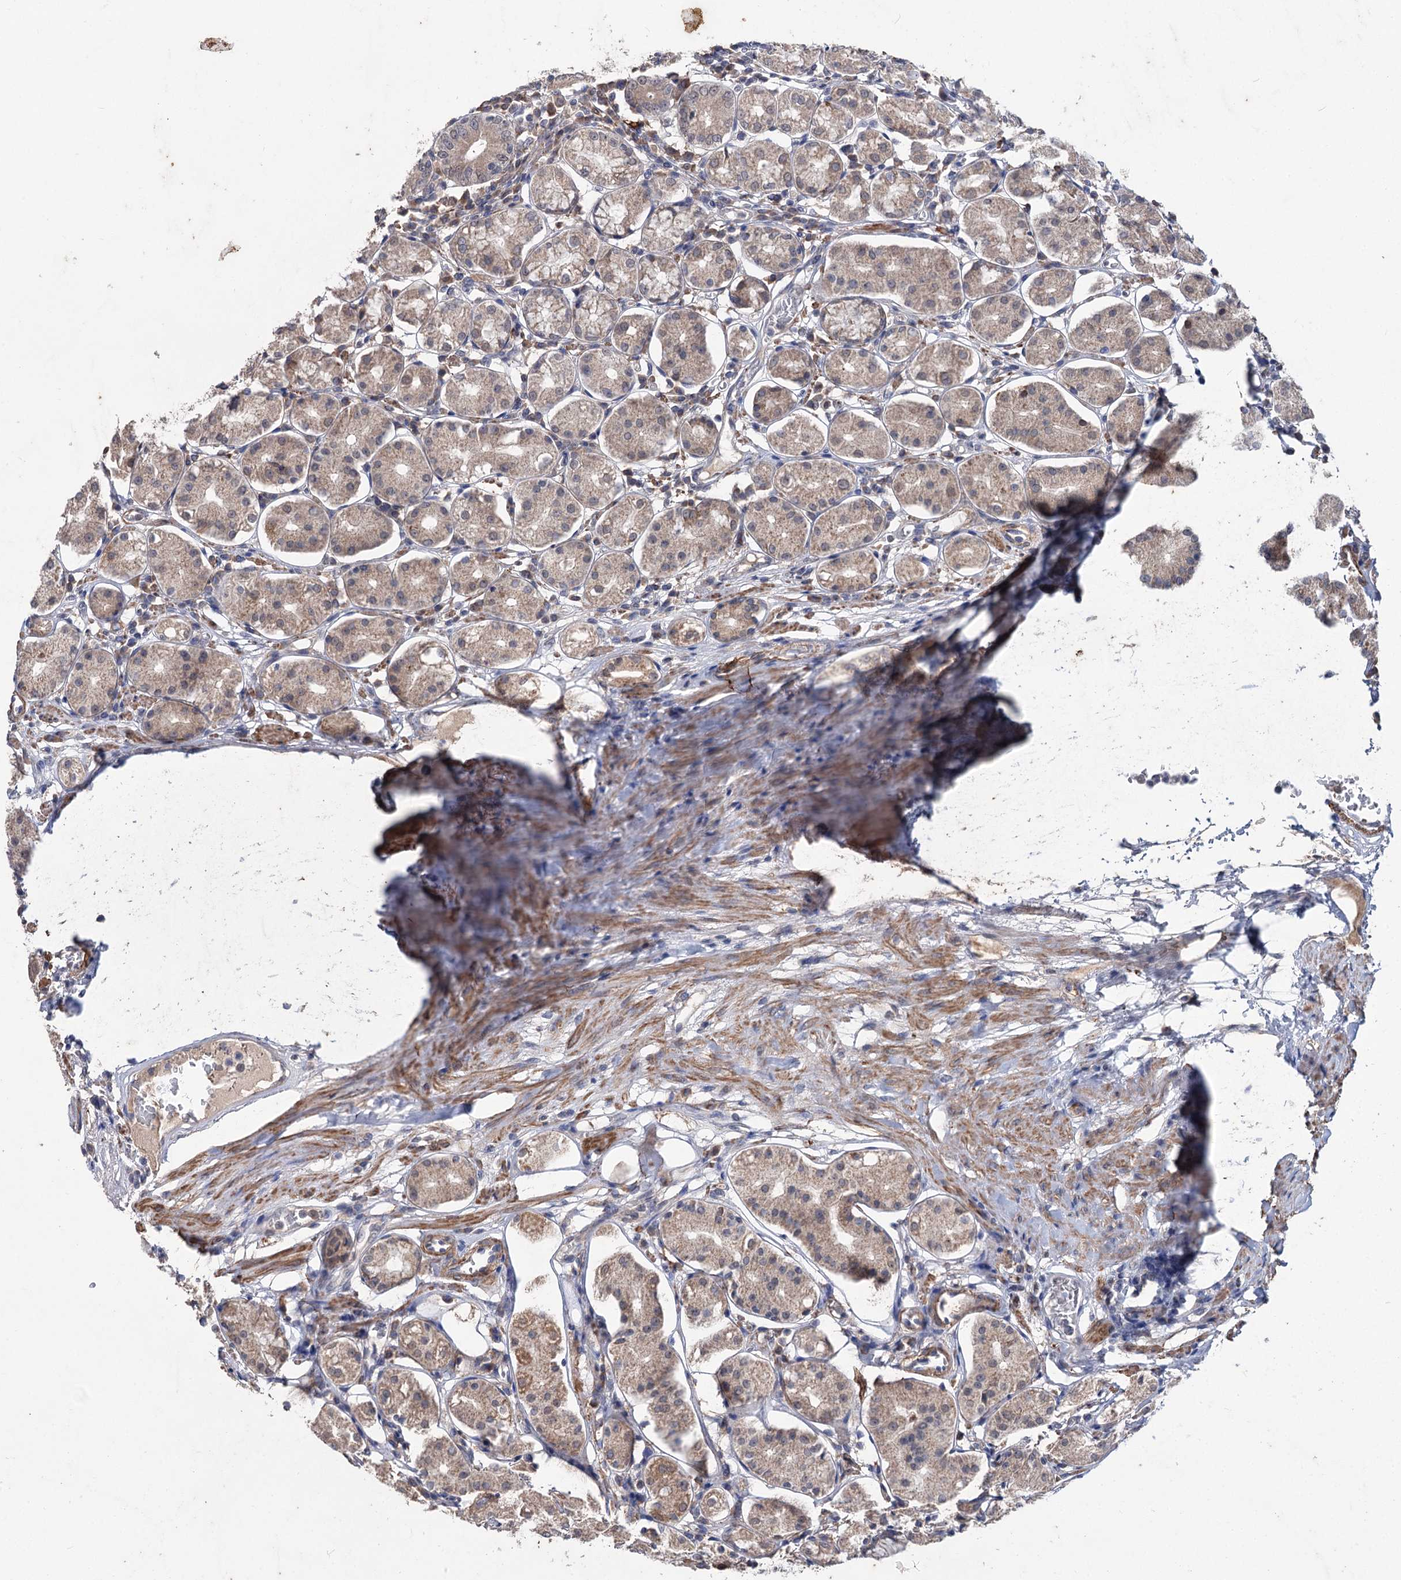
{"staining": {"intensity": "moderate", "quantity": ">75%", "location": "cytoplasmic/membranous"}, "tissue": "stomach", "cell_type": "Glandular cells", "image_type": "normal", "snomed": [{"axis": "morphology", "description": "Normal tissue, NOS"}, {"axis": "topography", "description": "Stomach, lower"}], "caption": "A medium amount of moderate cytoplasmic/membranous expression is seen in approximately >75% of glandular cells in benign stomach.", "gene": "CLPB", "patient": {"sex": "female", "age": 56}}